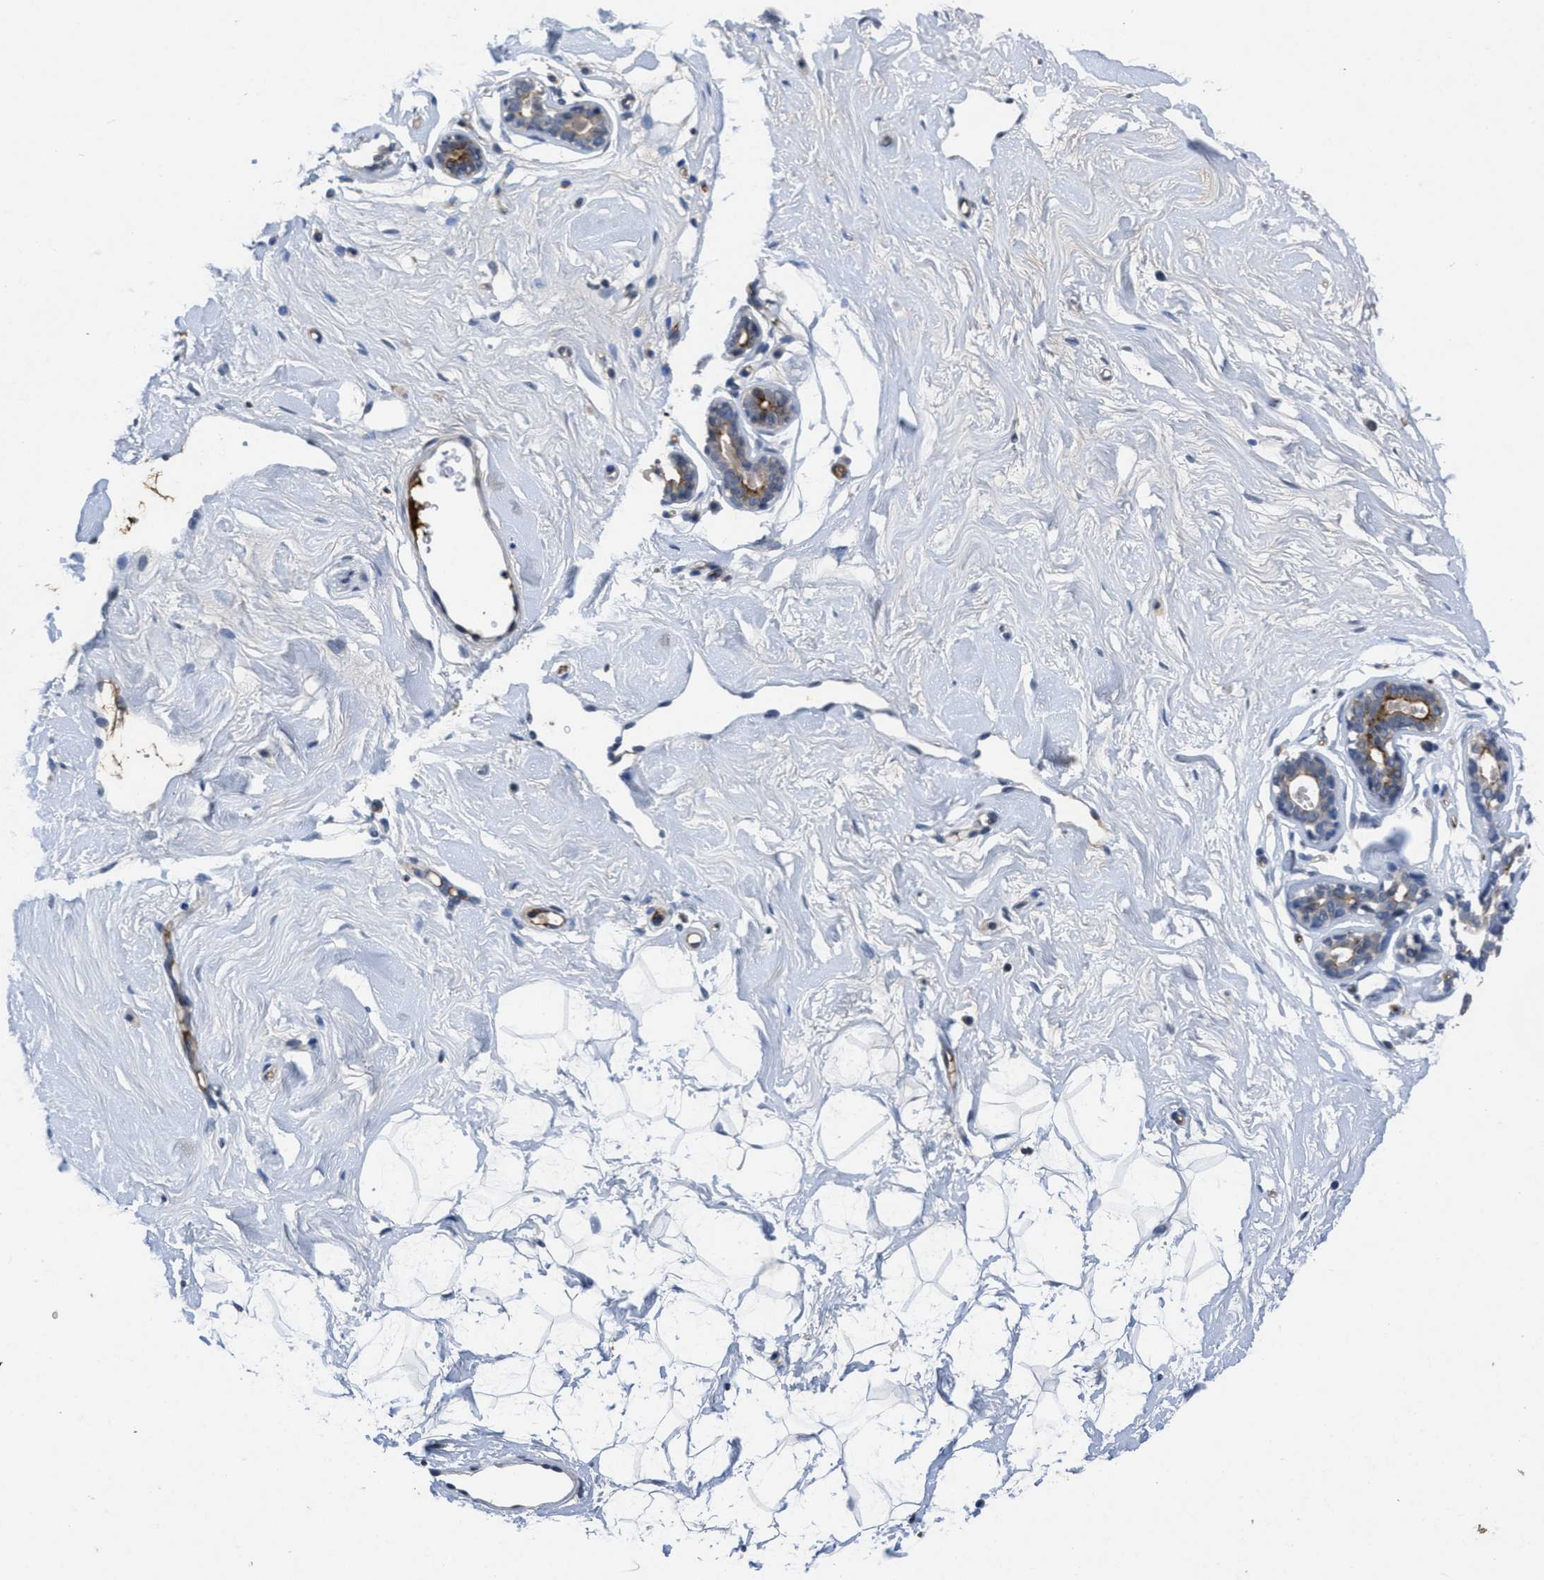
{"staining": {"intensity": "negative", "quantity": "none", "location": "none"}, "tissue": "breast", "cell_type": "Adipocytes", "image_type": "normal", "snomed": [{"axis": "morphology", "description": "Normal tissue, NOS"}, {"axis": "topography", "description": "Breast"}], "caption": "Immunohistochemistry (IHC) of unremarkable human breast shows no expression in adipocytes.", "gene": "ANGPT1", "patient": {"sex": "female", "age": 23}}